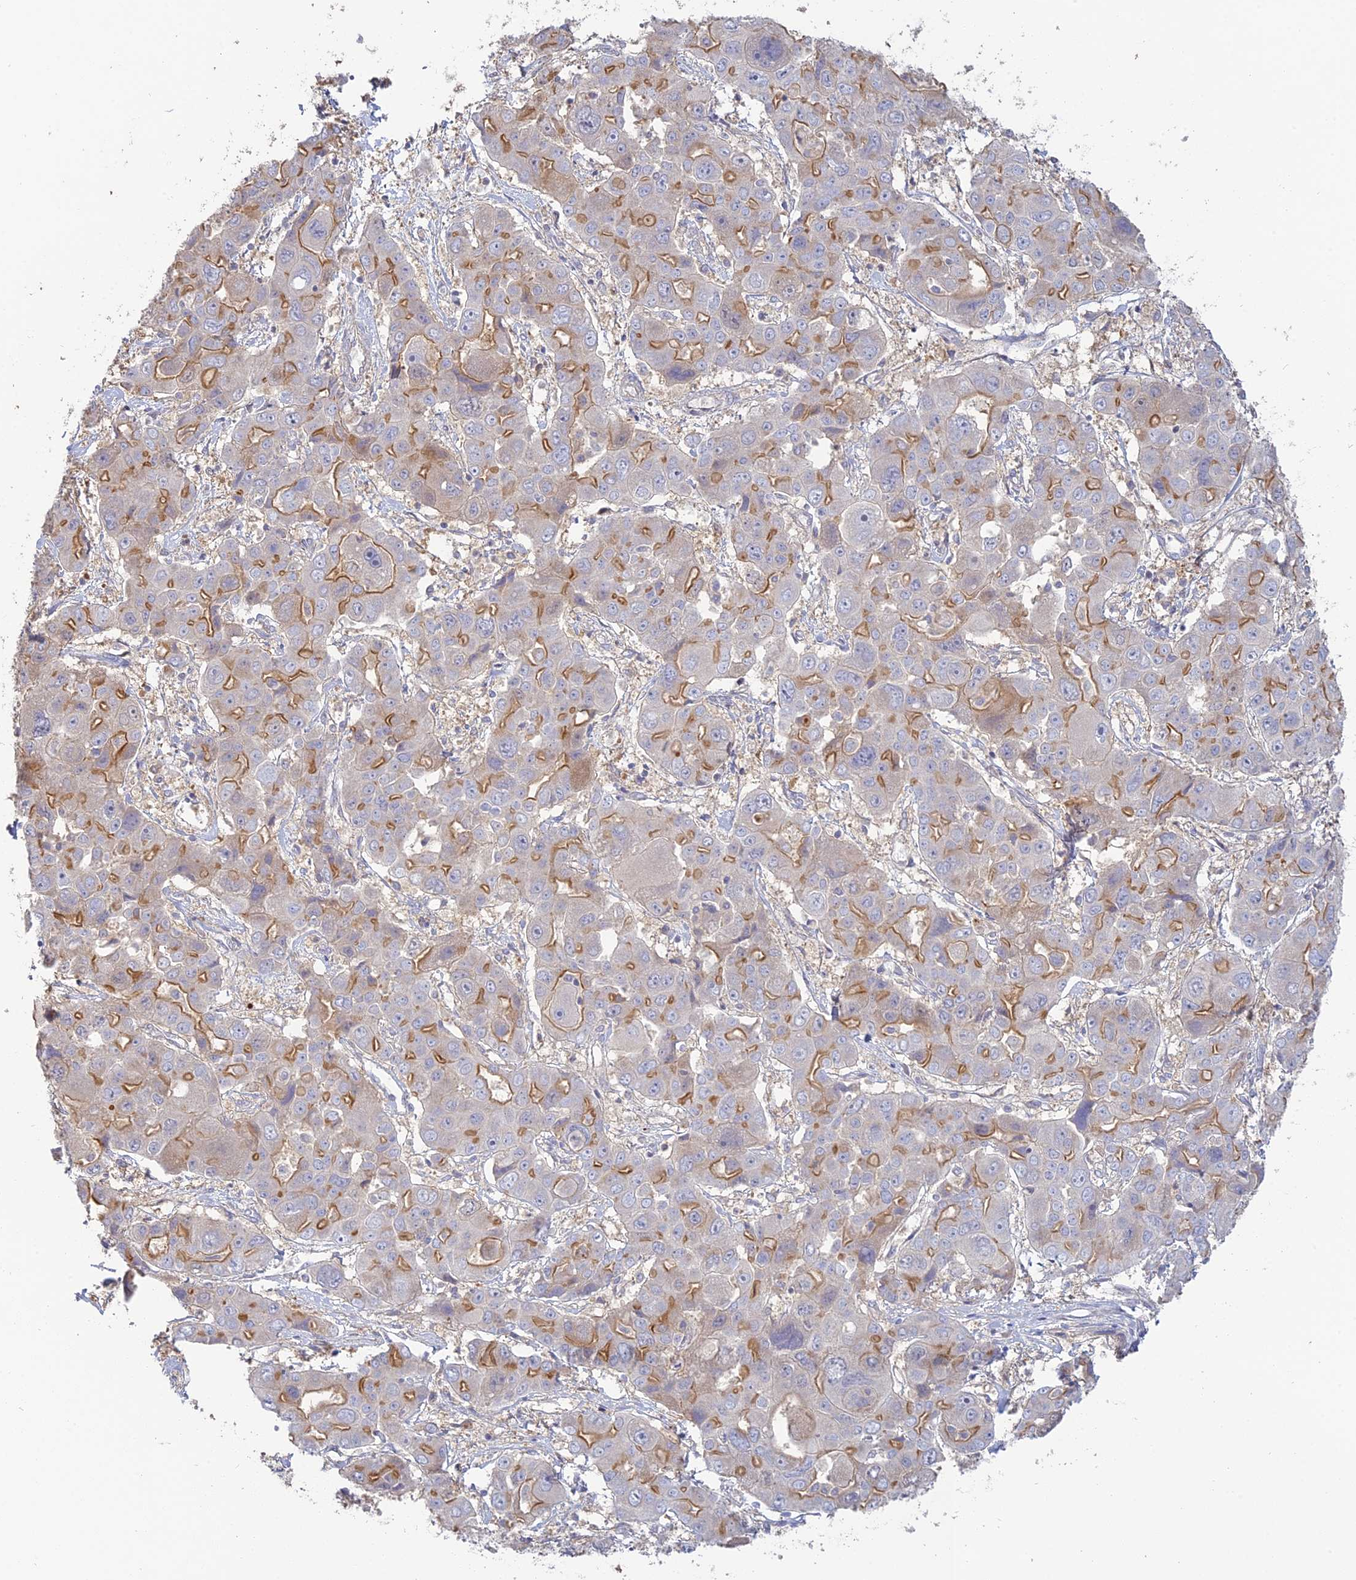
{"staining": {"intensity": "moderate", "quantity": "25%-75%", "location": "cytoplasmic/membranous"}, "tissue": "liver cancer", "cell_type": "Tumor cells", "image_type": "cancer", "snomed": [{"axis": "morphology", "description": "Cholangiocarcinoma"}, {"axis": "topography", "description": "Liver"}], "caption": "Liver cancer stained for a protein exhibits moderate cytoplasmic/membranous positivity in tumor cells. (brown staining indicates protein expression, while blue staining denotes nuclei).", "gene": "SFT2D2", "patient": {"sex": "male", "age": 67}}